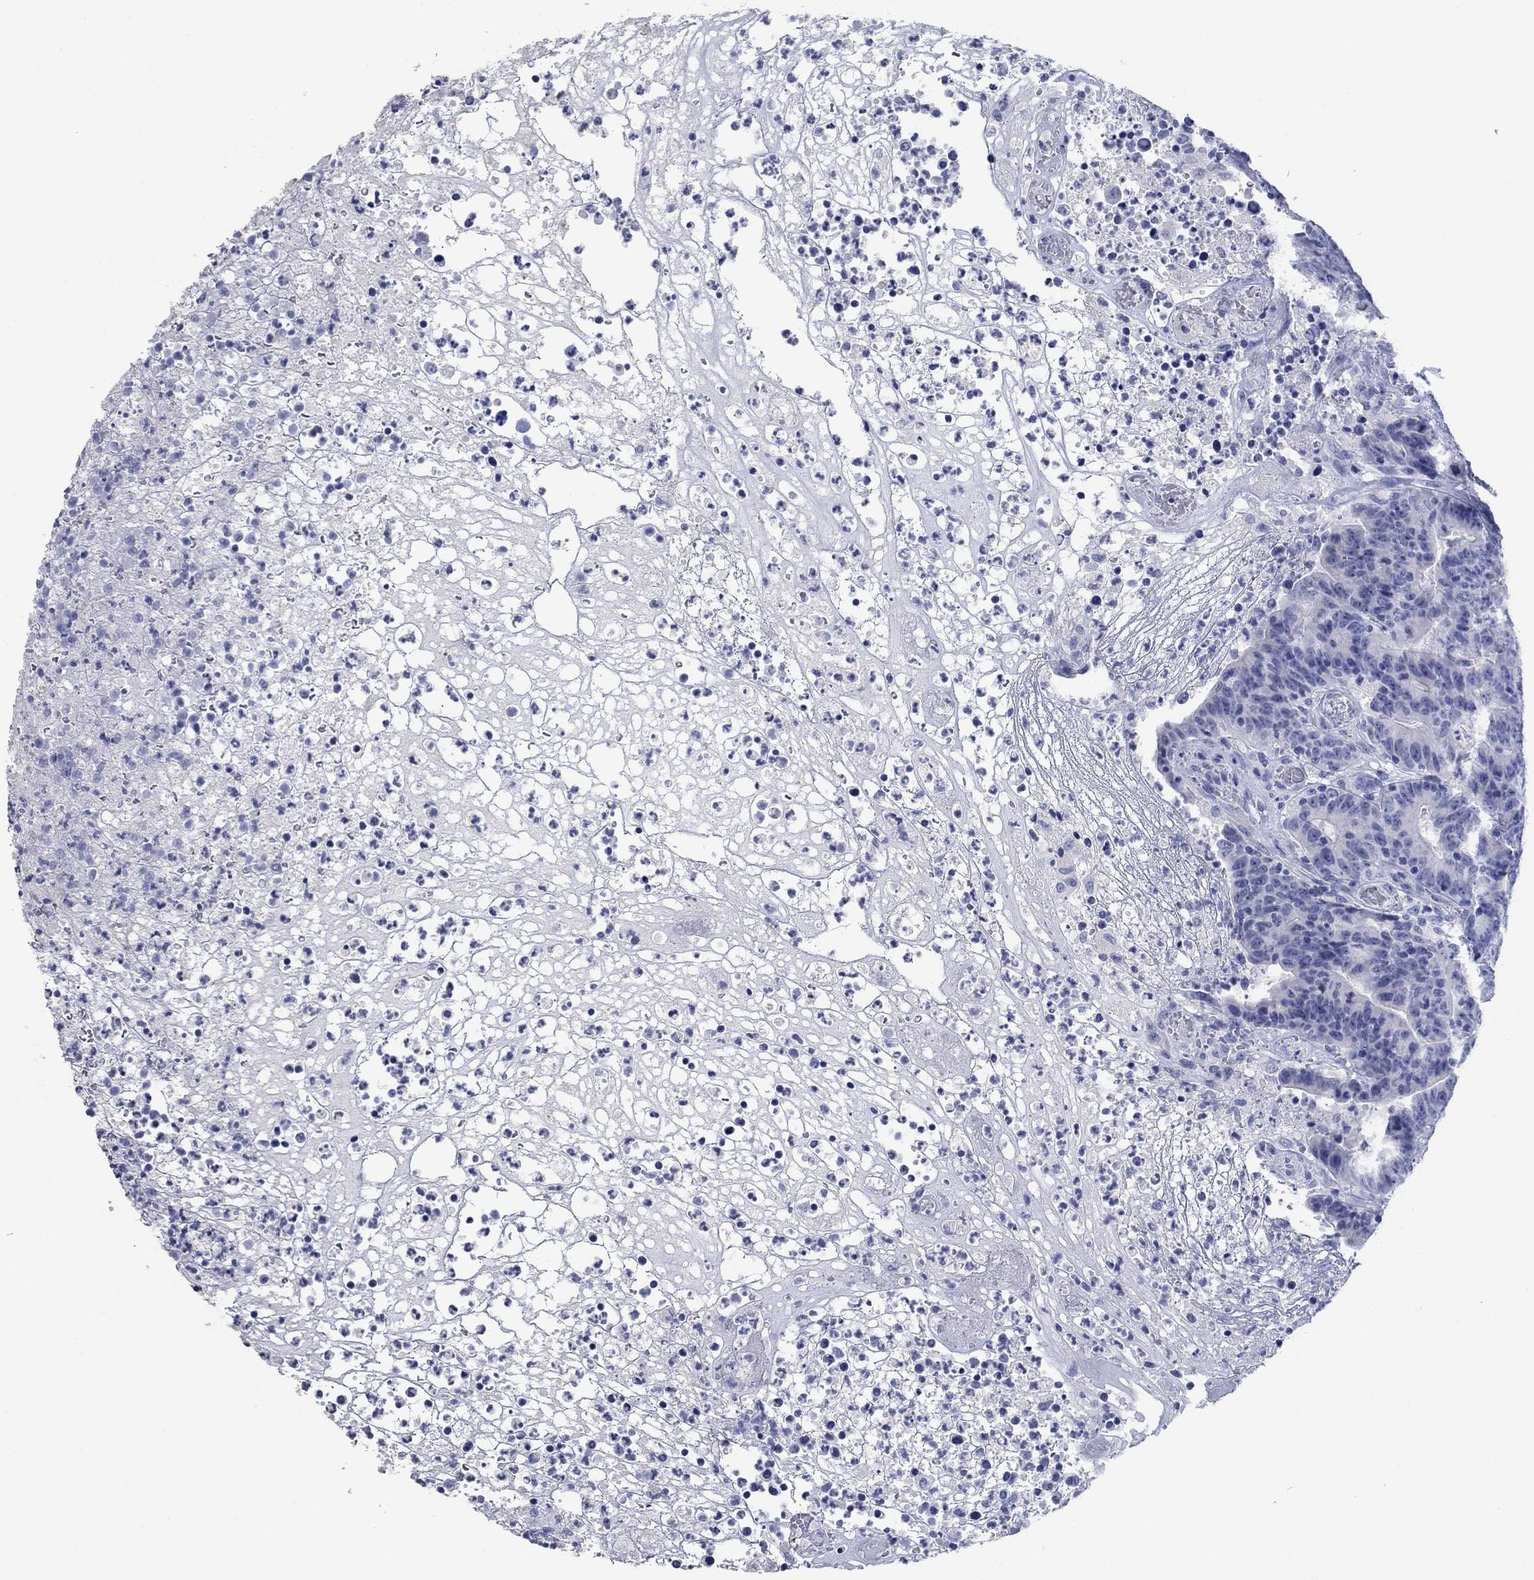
{"staining": {"intensity": "negative", "quantity": "none", "location": "none"}, "tissue": "colorectal cancer", "cell_type": "Tumor cells", "image_type": "cancer", "snomed": [{"axis": "morphology", "description": "Adenocarcinoma, NOS"}, {"axis": "topography", "description": "Colon"}], "caption": "DAB immunohistochemical staining of human adenocarcinoma (colorectal) demonstrates no significant positivity in tumor cells.", "gene": "POU5F1", "patient": {"sex": "female", "age": 75}}